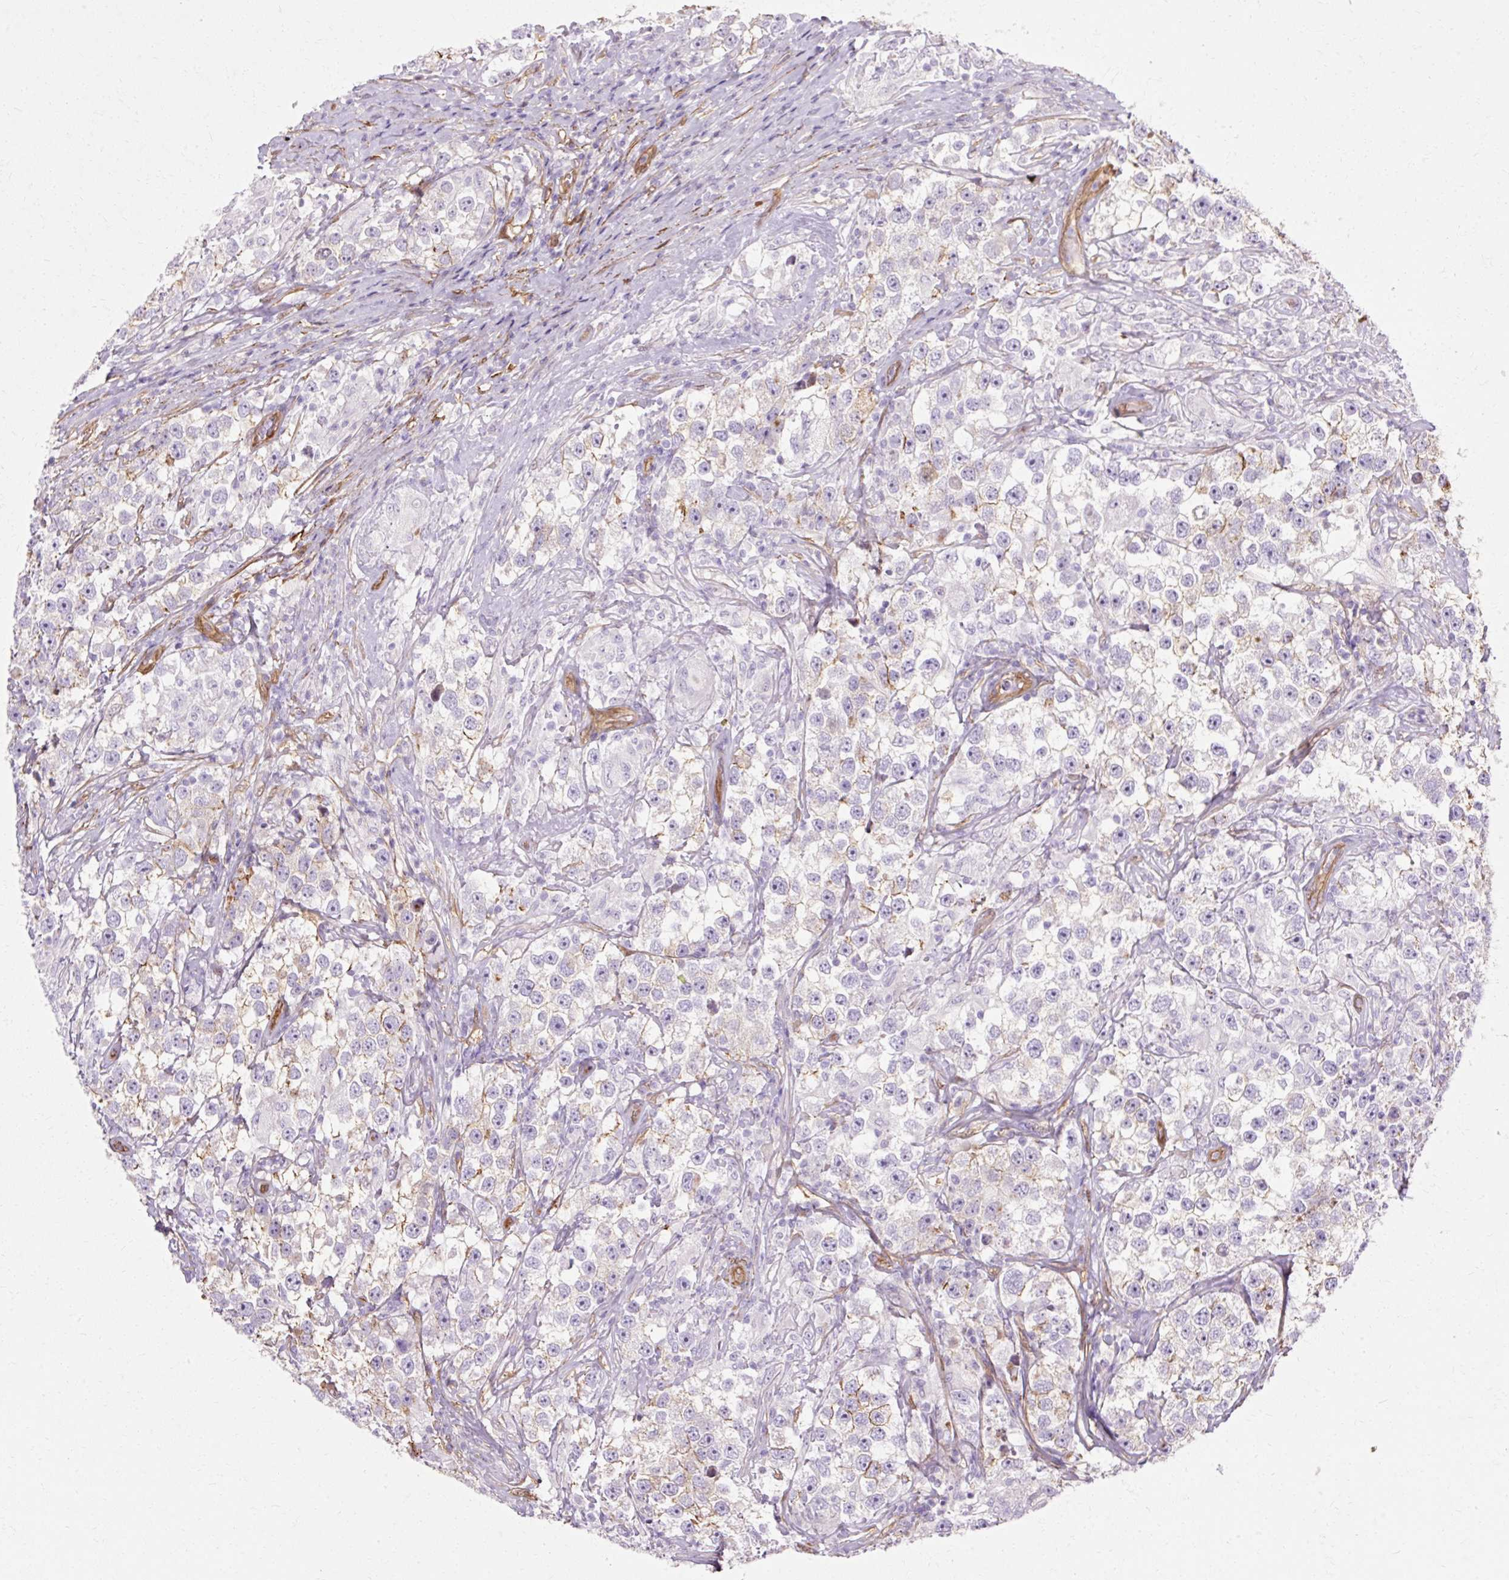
{"staining": {"intensity": "negative", "quantity": "none", "location": "none"}, "tissue": "testis cancer", "cell_type": "Tumor cells", "image_type": "cancer", "snomed": [{"axis": "morphology", "description": "Seminoma, NOS"}, {"axis": "topography", "description": "Testis"}], "caption": "Protein analysis of testis cancer exhibits no significant expression in tumor cells.", "gene": "CNN3", "patient": {"sex": "male", "age": 46}}